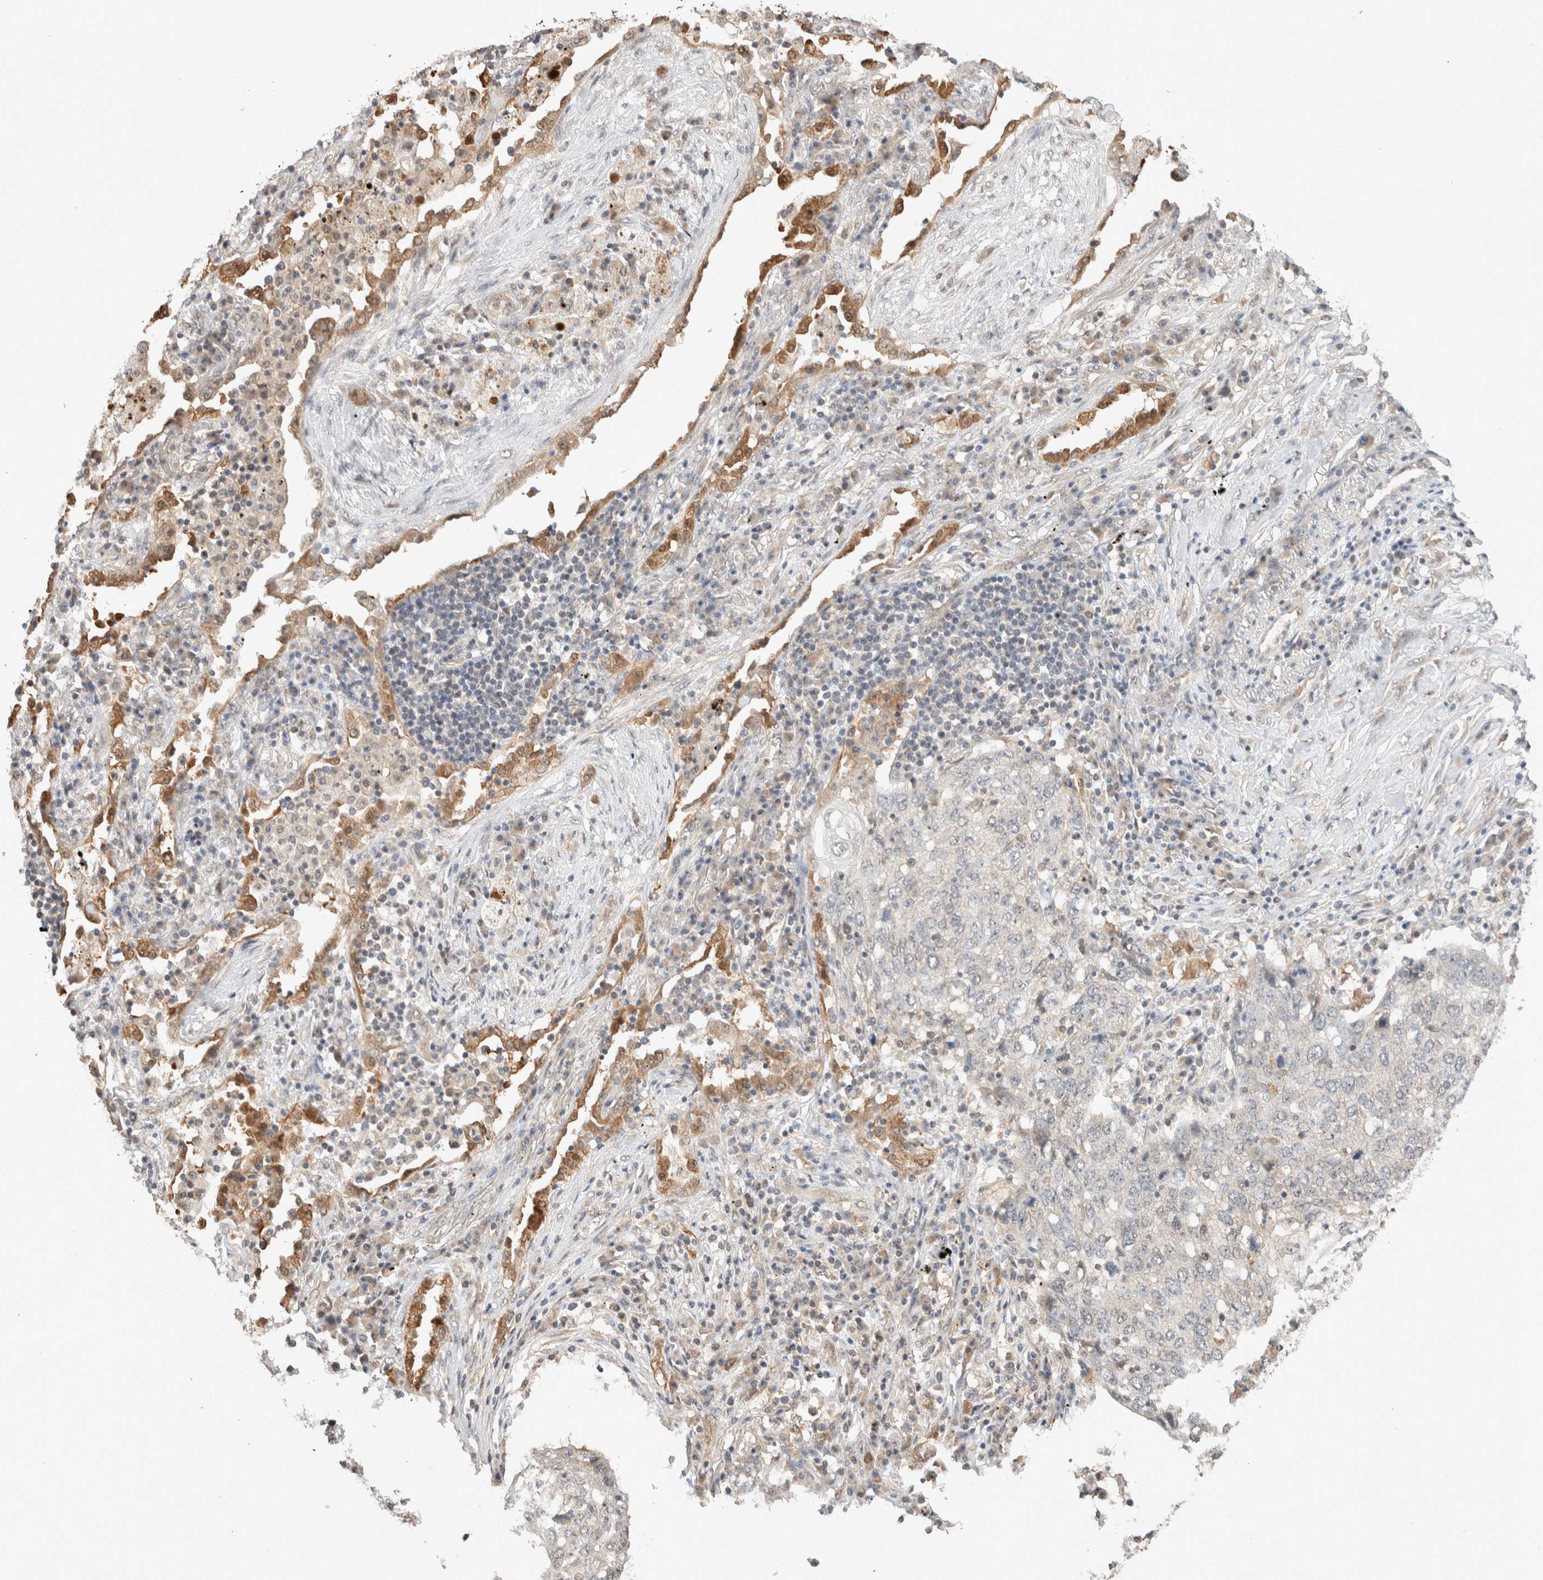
{"staining": {"intensity": "negative", "quantity": "none", "location": "none"}, "tissue": "lung cancer", "cell_type": "Tumor cells", "image_type": "cancer", "snomed": [{"axis": "morphology", "description": "Squamous cell carcinoma, NOS"}, {"axis": "topography", "description": "Lung"}], "caption": "Micrograph shows no protein staining in tumor cells of lung cancer (squamous cell carcinoma) tissue.", "gene": "CA13", "patient": {"sex": "female", "age": 63}}